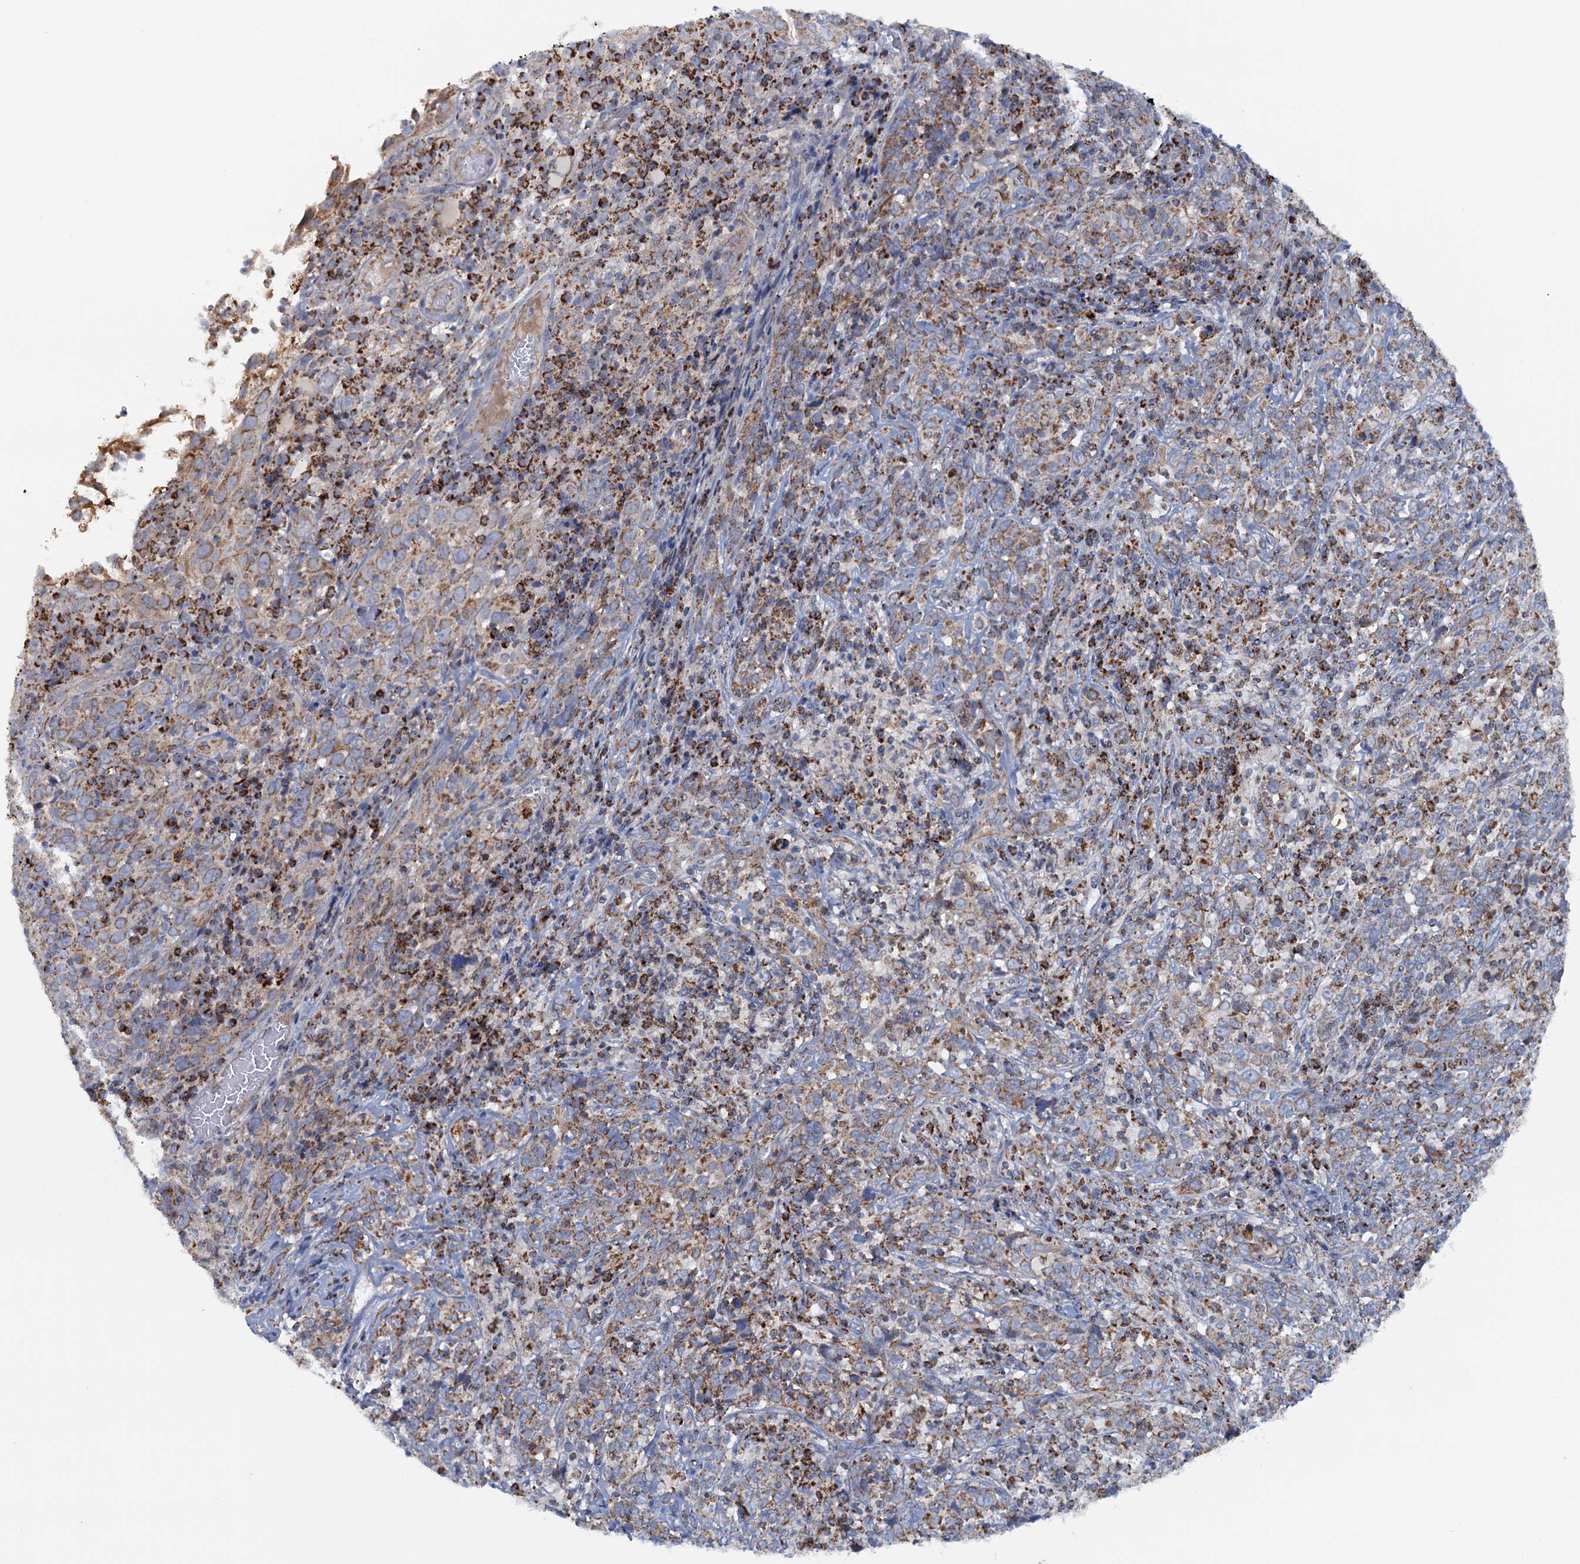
{"staining": {"intensity": "moderate", "quantity": ">75%", "location": "cytoplasmic/membranous"}, "tissue": "cervical cancer", "cell_type": "Tumor cells", "image_type": "cancer", "snomed": [{"axis": "morphology", "description": "Squamous cell carcinoma, NOS"}, {"axis": "topography", "description": "Cervix"}], "caption": "Moderate cytoplasmic/membranous protein positivity is seen in about >75% of tumor cells in cervical cancer (squamous cell carcinoma). The protein is stained brown, and the nuclei are stained in blue (DAB (3,3'-diaminobenzidine) IHC with brightfield microscopy, high magnification).", "gene": "GTPBP3", "patient": {"sex": "female", "age": 46}}